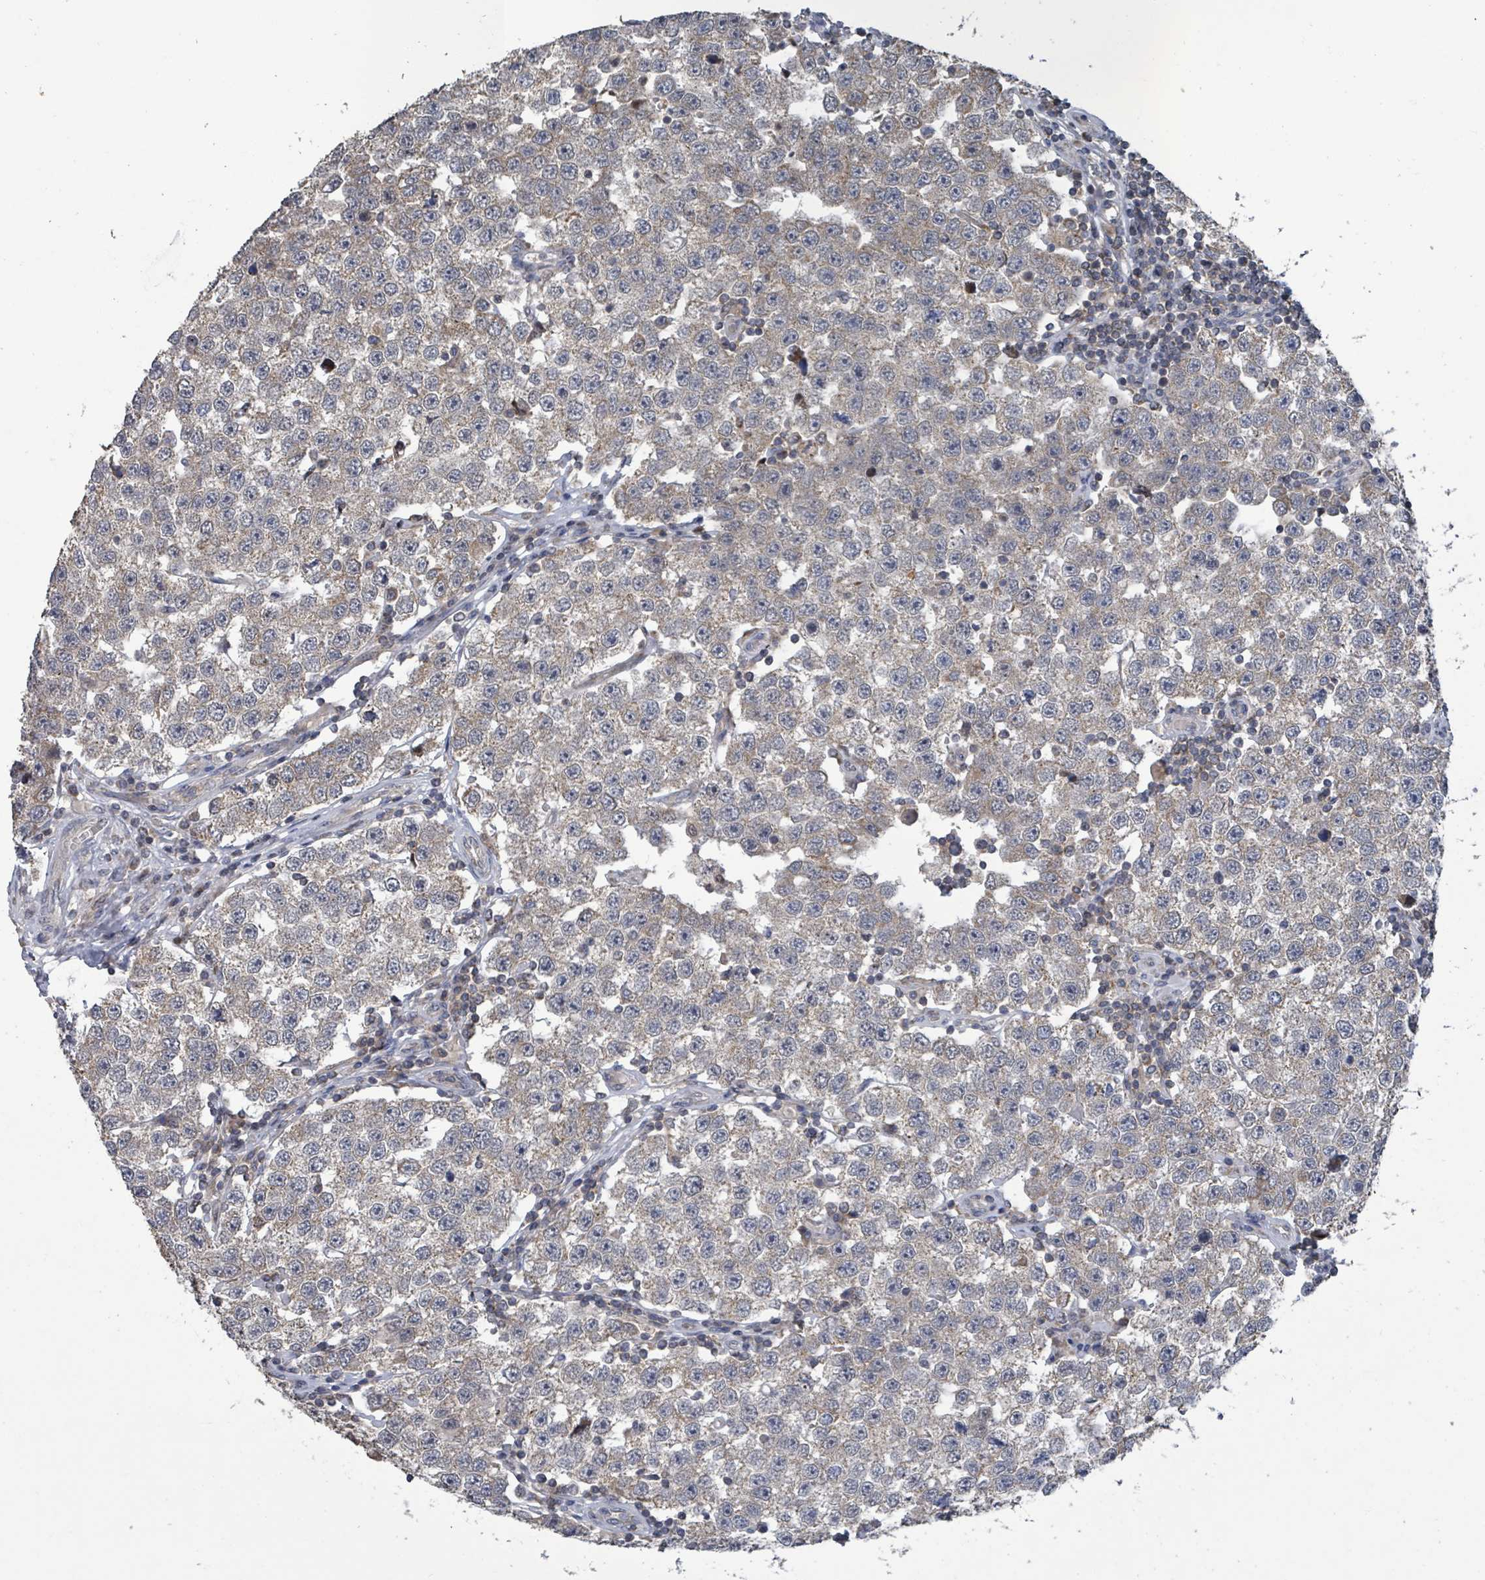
{"staining": {"intensity": "weak", "quantity": "<25%", "location": "cytoplasmic/membranous"}, "tissue": "testis cancer", "cell_type": "Tumor cells", "image_type": "cancer", "snomed": [{"axis": "morphology", "description": "Seminoma, NOS"}, {"axis": "topography", "description": "Testis"}], "caption": "A high-resolution micrograph shows immunohistochemistry staining of testis cancer, which shows no significant expression in tumor cells.", "gene": "COQ6", "patient": {"sex": "male", "age": 34}}